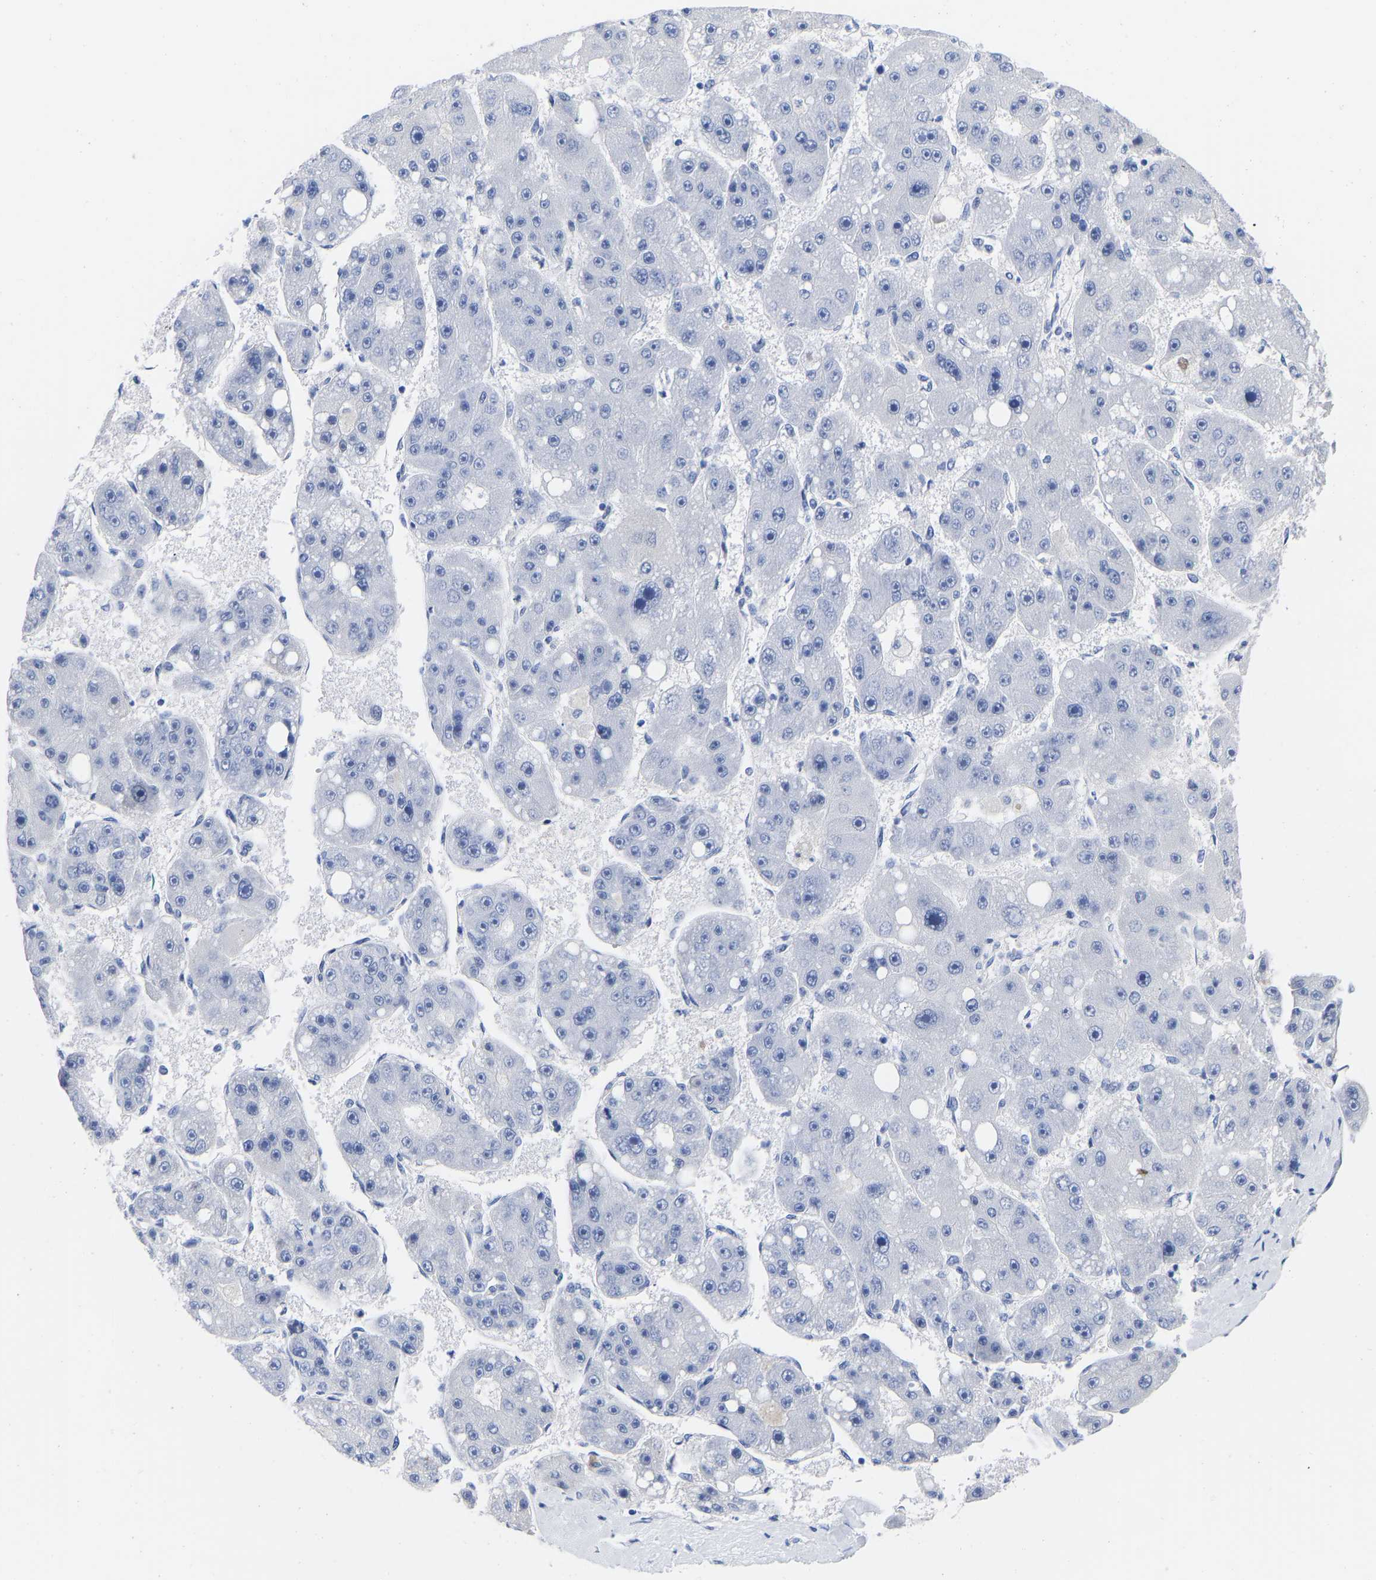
{"staining": {"intensity": "negative", "quantity": "none", "location": "none"}, "tissue": "liver cancer", "cell_type": "Tumor cells", "image_type": "cancer", "snomed": [{"axis": "morphology", "description": "Carcinoma, Hepatocellular, NOS"}, {"axis": "topography", "description": "Liver"}], "caption": "Liver cancer stained for a protein using immunohistochemistry shows no expression tumor cells.", "gene": "GPA33", "patient": {"sex": "female", "age": 61}}